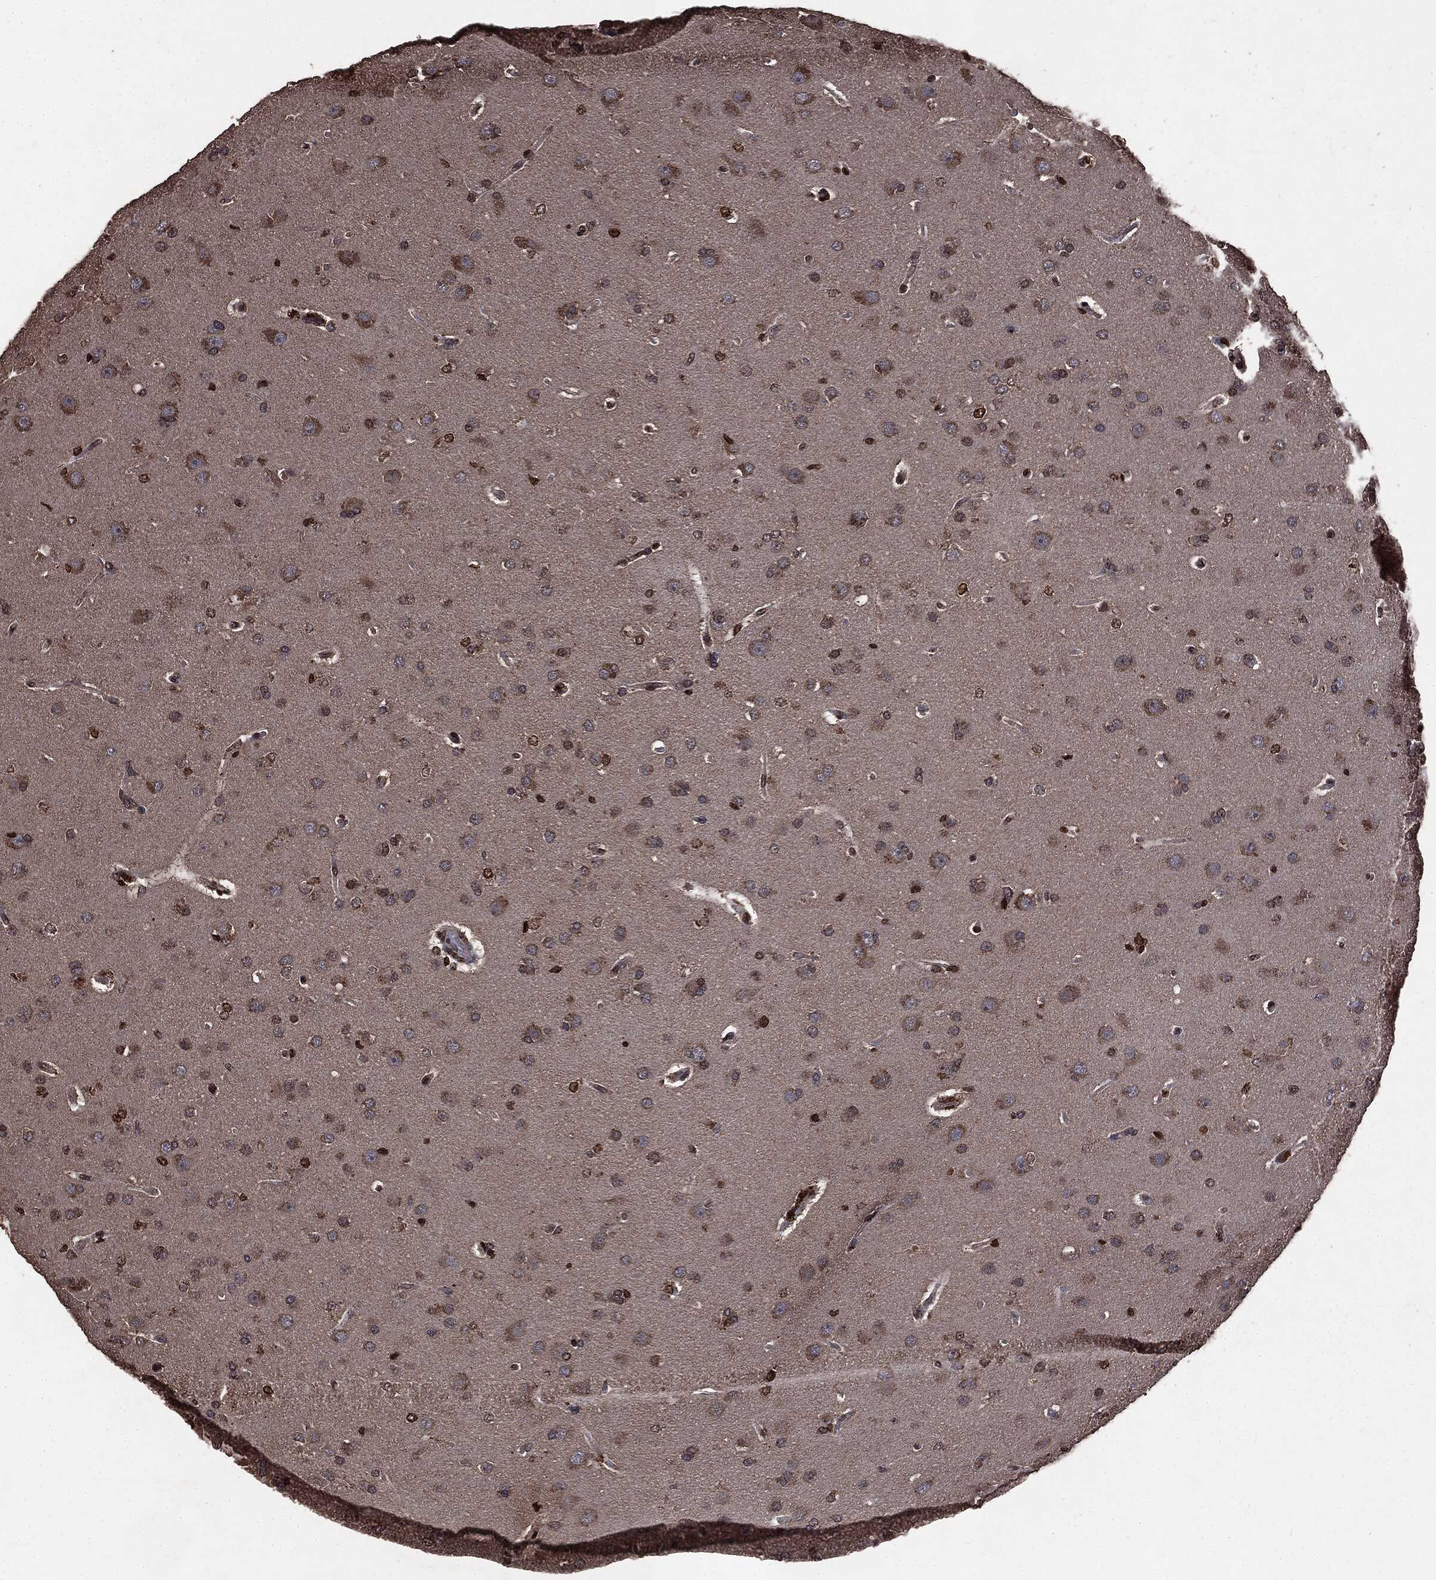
{"staining": {"intensity": "moderate", "quantity": "25%-75%", "location": "cytoplasmic/membranous"}, "tissue": "glioma", "cell_type": "Tumor cells", "image_type": "cancer", "snomed": [{"axis": "morphology", "description": "Glioma, malignant, NOS"}, {"axis": "topography", "description": "Cerebral cortex"}], "caption": "Glioma was stained to show a protein in brown. There is medium levels of moderate cytoplasmic/membranous expression in approximately 25%-75% of tumor cells. (DAB (3,3'-diaminobenzidine) IHC with brightfield microscopy, high magnification).", "gene": "PPP6R2", "patient": {"sex": "male", "age": 58}}